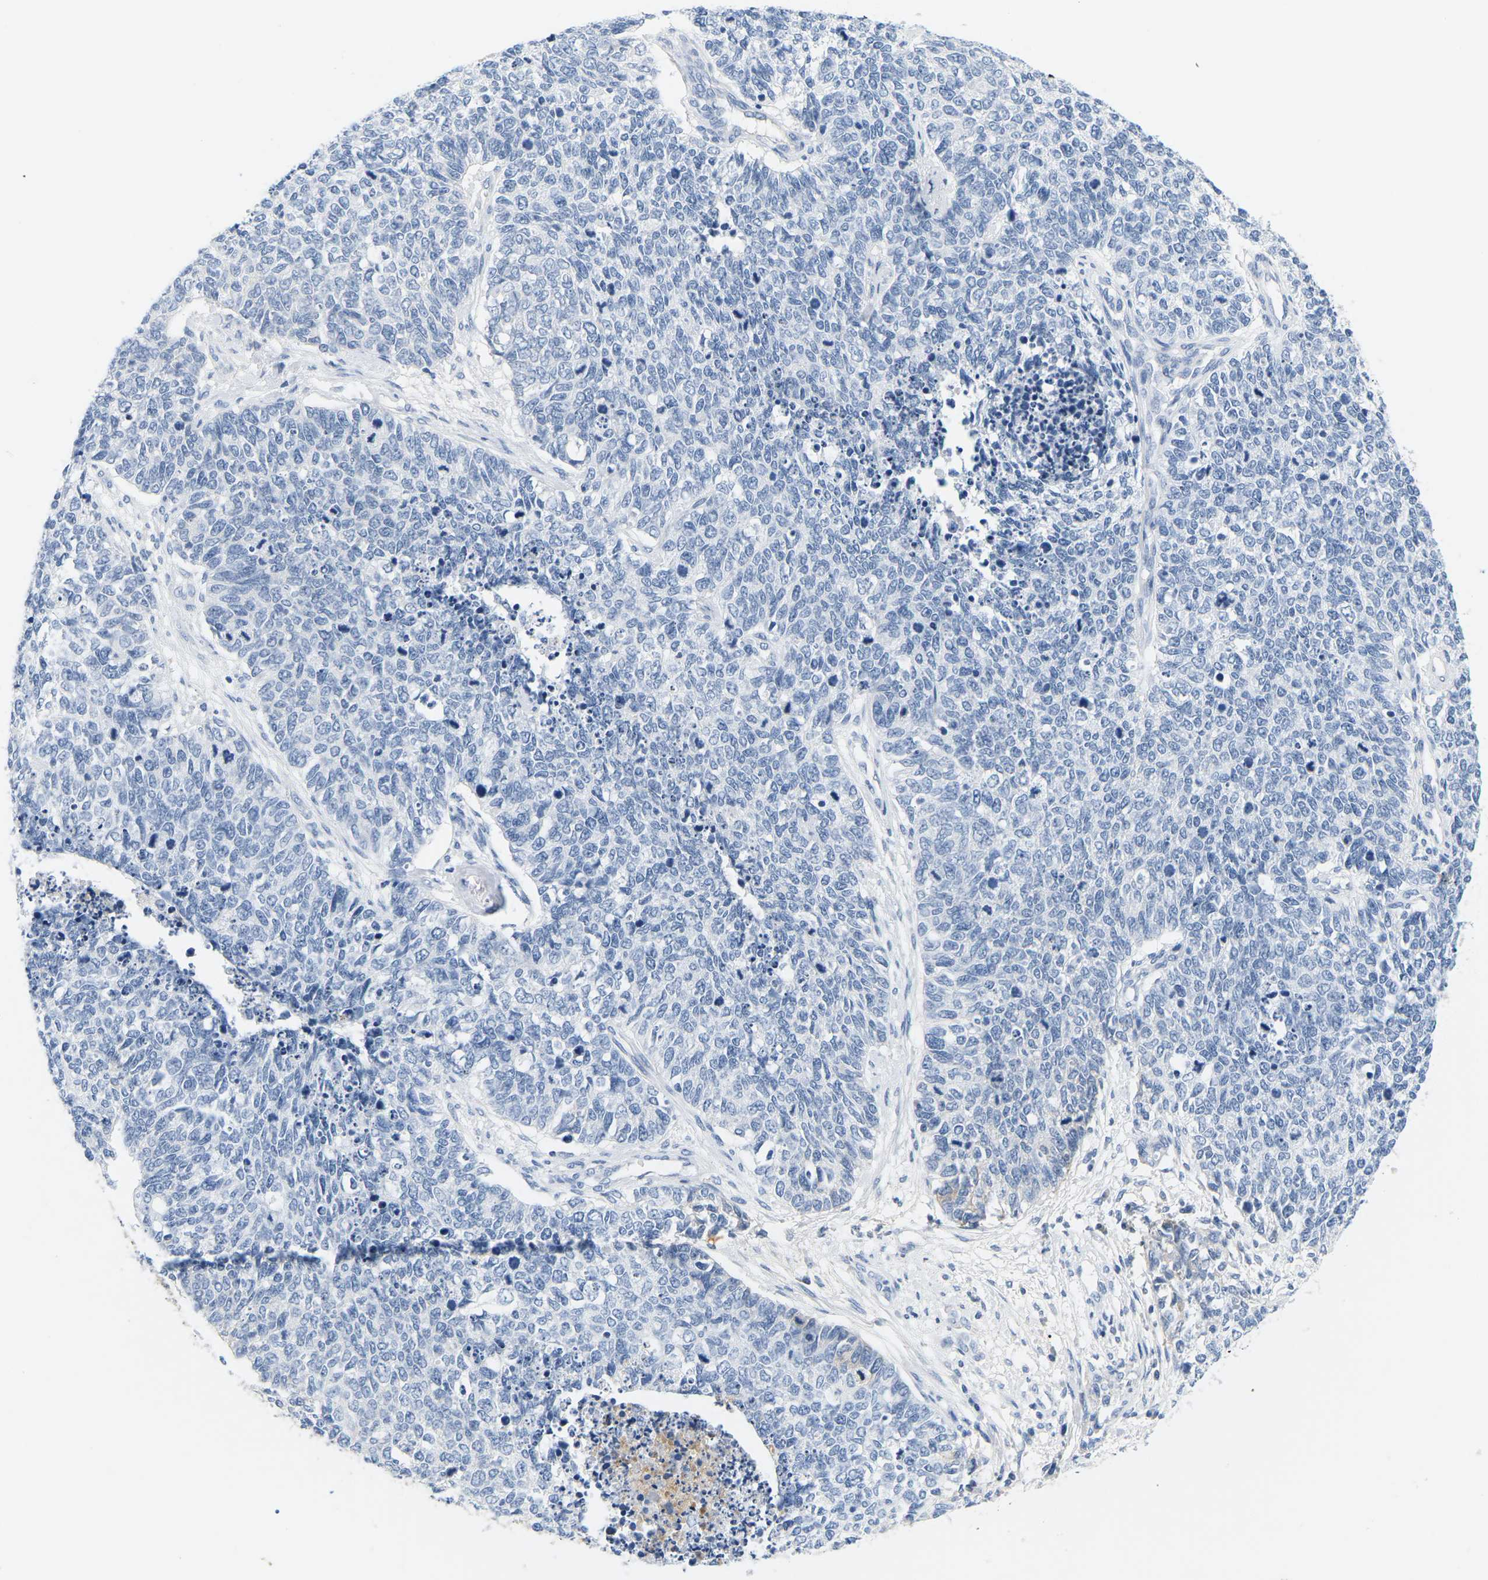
{"staining": {"intensity": "negative", "quantity": "none", "location": "none"}, "tissue": "cervical cancer", "cell_type": "Tumor cells", "image_type": "cancer", "snomed": [{"axis": "morphology", "description": "Squamous cell carcinoma, NOS"}, {"axis": "topography", "description": "Cervix"}], "caption": "Immunohistochemistry of cervical cancer demonstrates no staining in tumor cells. (Brightfield microscopy of DAB immunohistochemistry at high magnification).", "gene": "APOB", "patient": {"sex": "female", "age": 63}}